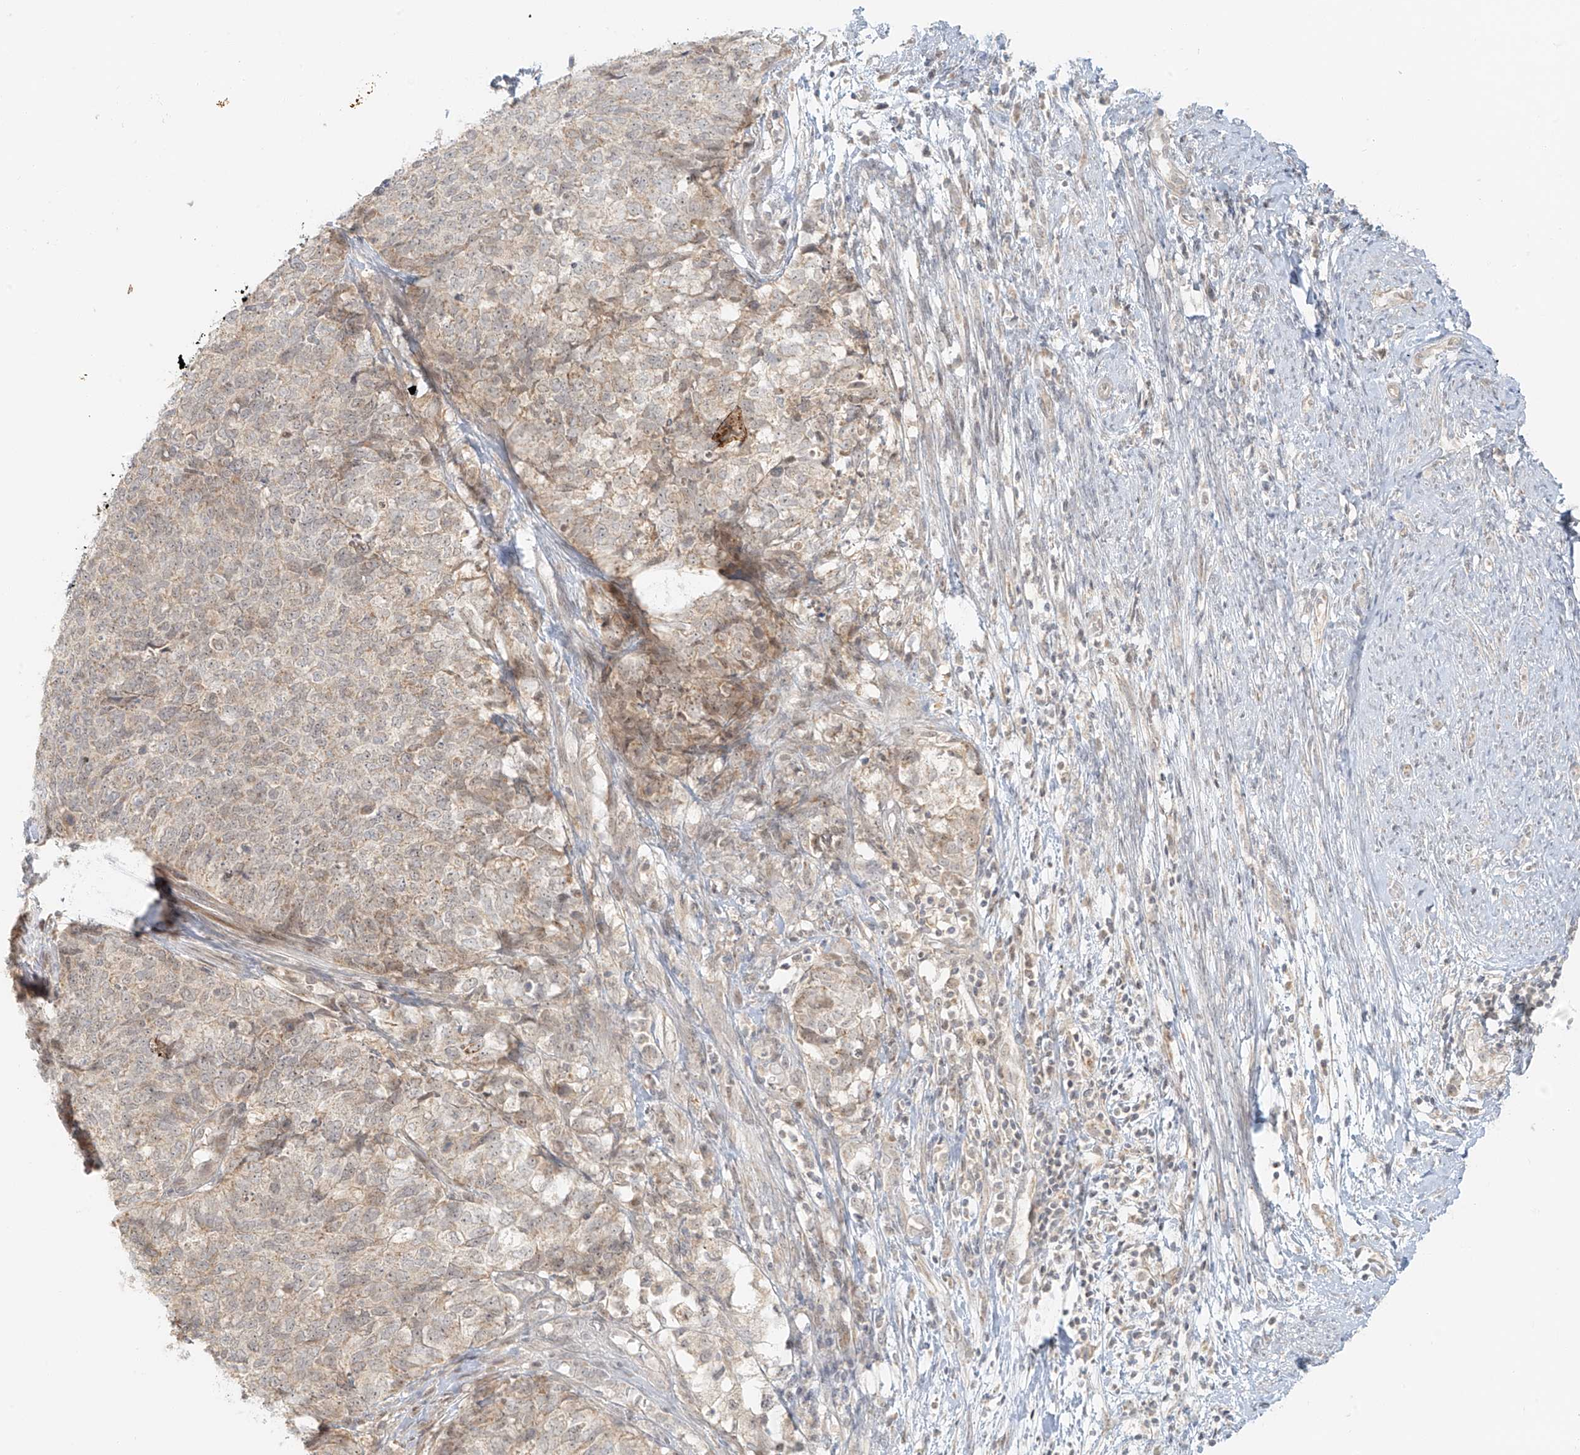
{"staining": {"intensity": "weak", "quantity": "<25%", "location": "cytoplasmic/membranous"}, "tissue": "cervical cancer", "cell_type": "Tumor cells", "image_type": "cancer", "snomed": [{"axis": "morphology", "description": "Squamous cell carcinoma, NOS"}, {"axis": "topography", "description": "Cervix"}], "caption": "DAB immunohistochemical staining of human cervical cancer exhibits no significant staining in tumor cells. Nuclei are stained in blue.", "gene": "MIPEP", "patient": {"sex": "female", "age": 63}}